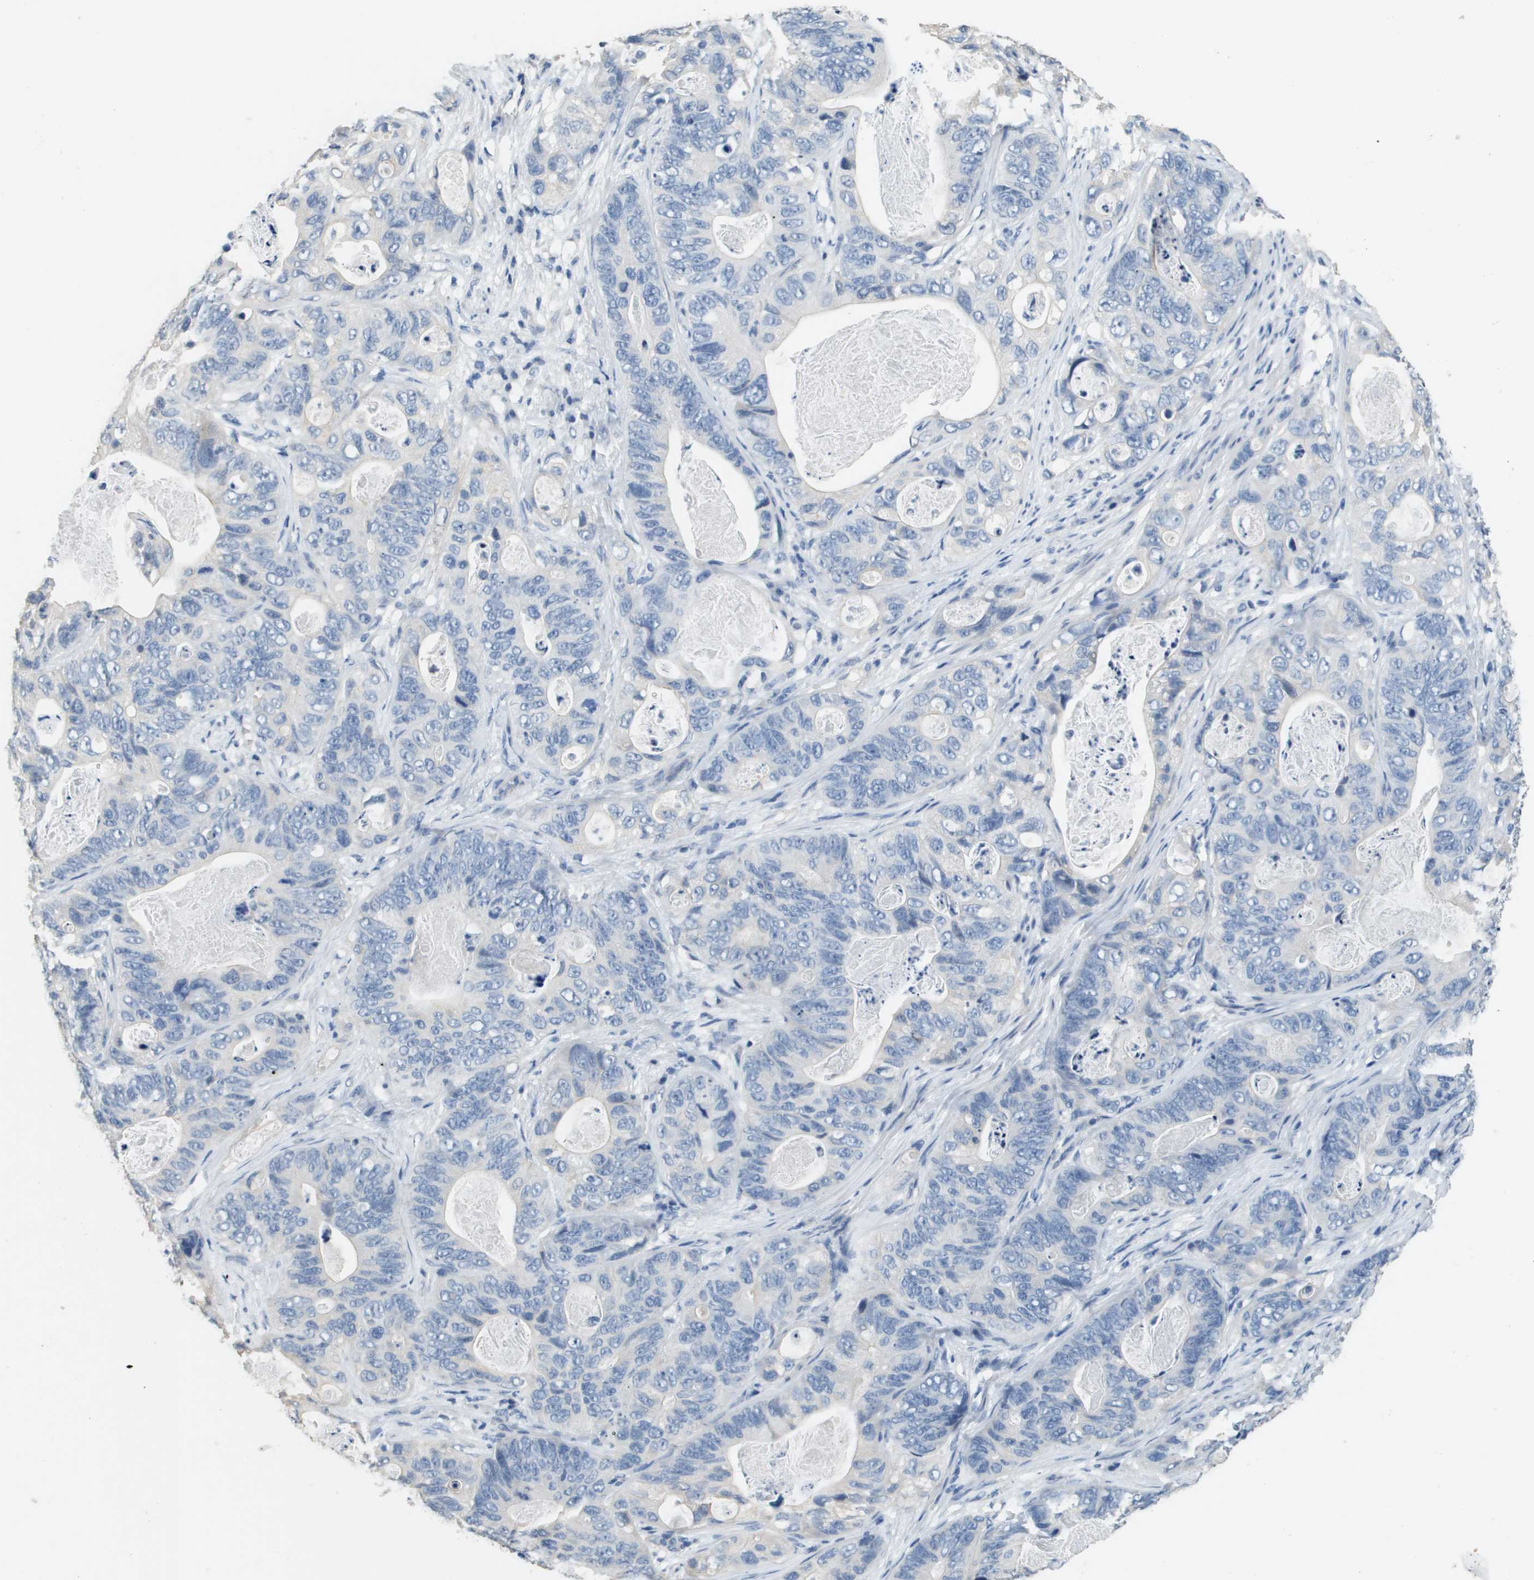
{"staining": {"intensity": "negative", "quantity": "none", "location": "none"}, "tissue": "stomach cancer", "cell_type": "Tumor cells", "image_type": "cancer", "snomed": [{"axis": "morphology", "description": "Adenocarcinoma, NOS"}, {"axis": "topography", "description": "Stomach"}], "caption": "Tumor cells show no significant protein staining in stomach adenocarcinoma.", "gene": "MT3", "patient": {"sex": "female", "age": 89}}